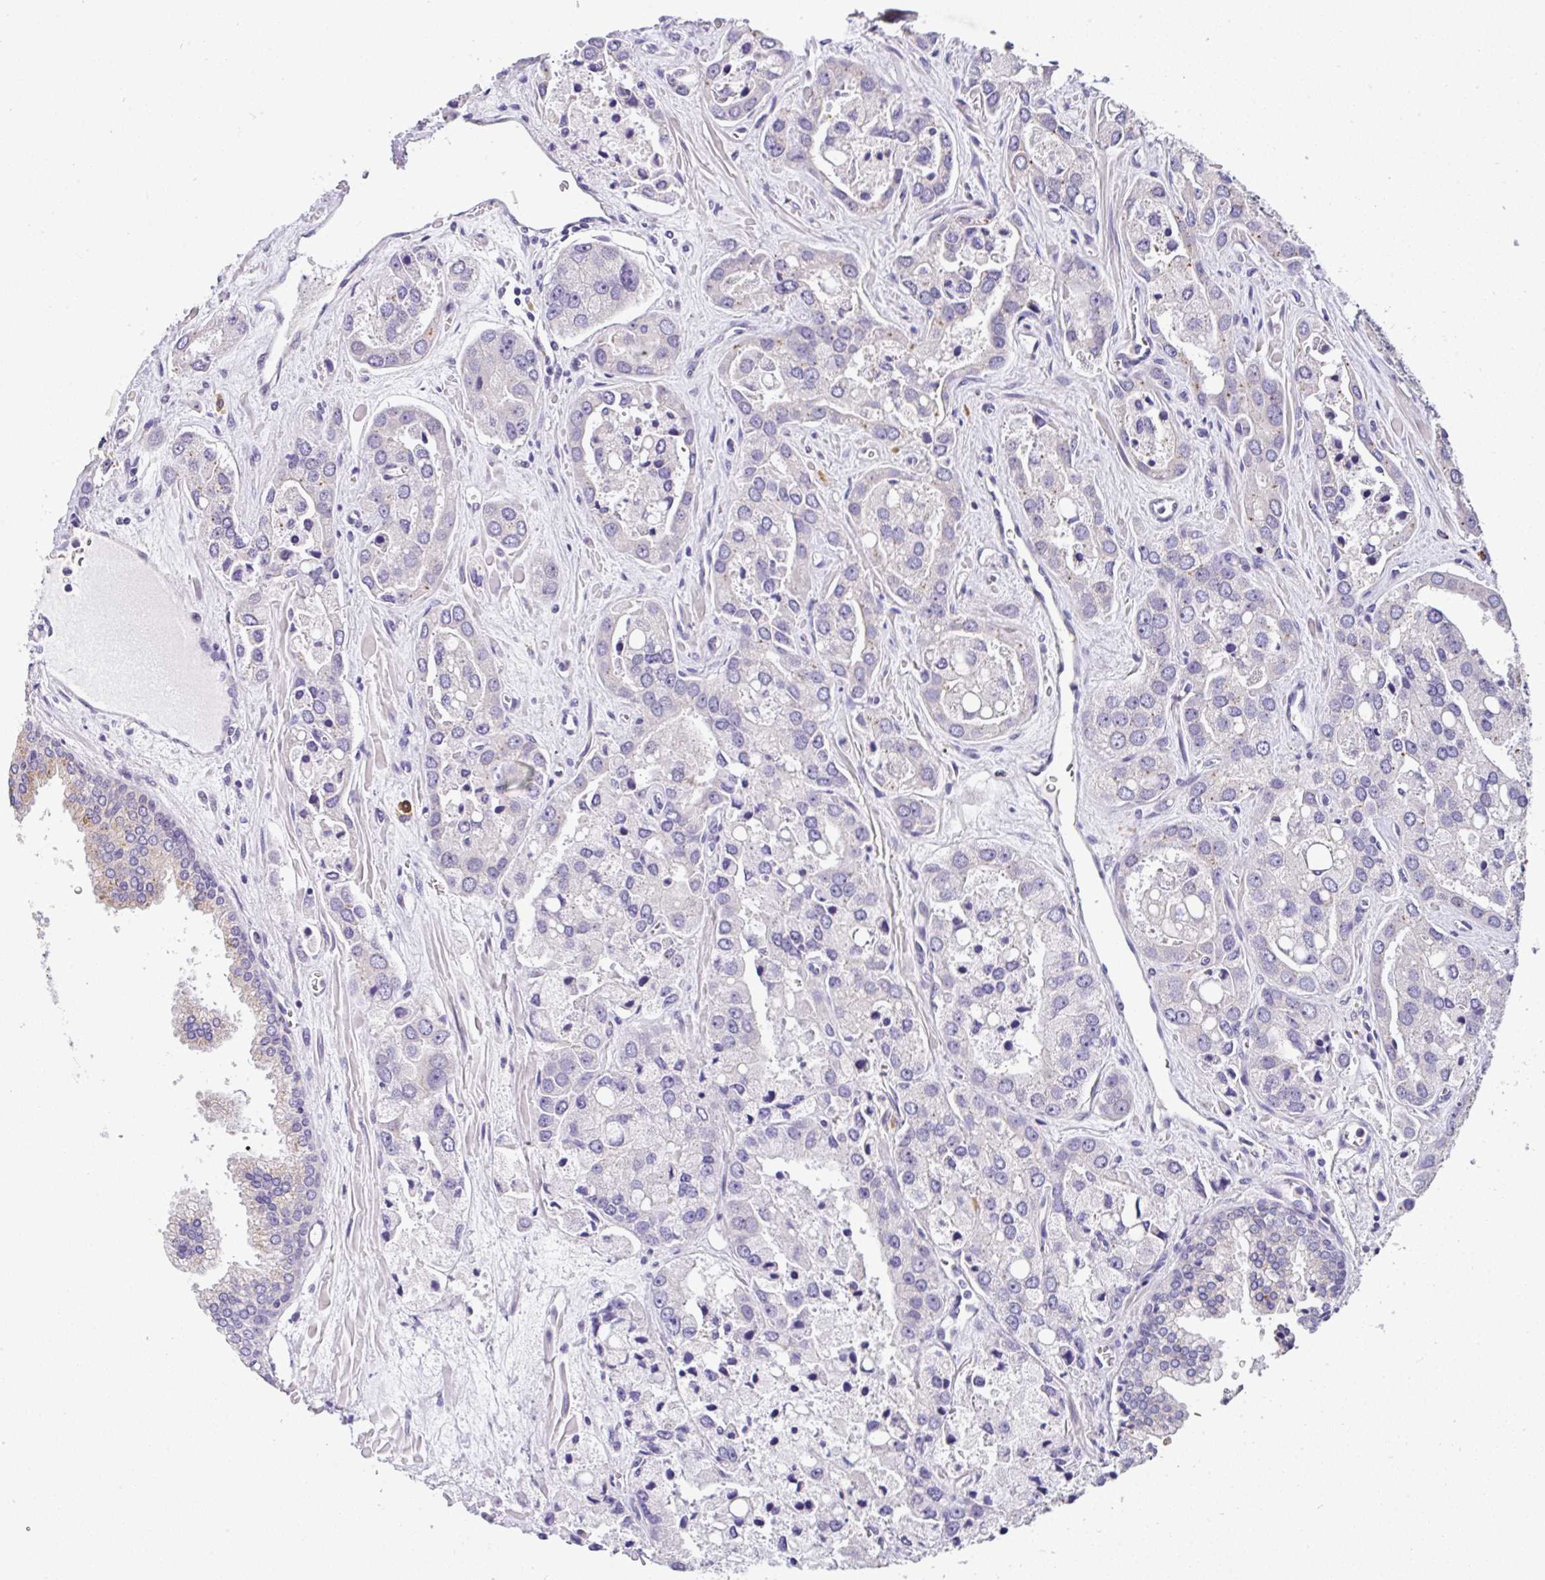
{"staining": {"intensity": "negative", "quantity": "none", "location": "none"}, "tissue": "prostate cancer", "cell_type": "Tumor cells", "image_type": "cancer", "snomed": [{"axis": "morphology", "description": "Normal tissue, NOS"}, {"axis": "morphology", "description": "Adenocarcinoma, High grade"}, {"axis": "topography", "description": "Prostate"}, {"axis": "topography", "description": "Peripheral nerve tissue"}], "caption": "DAB immunohistochemical staining of human high-grade adenocarcinoma (prostate) reveals no significant staining in tumor cells. (DAB IHC, high magnification).", "gene": "EPN3", "patient": {"sex": "male", "age": 68}}